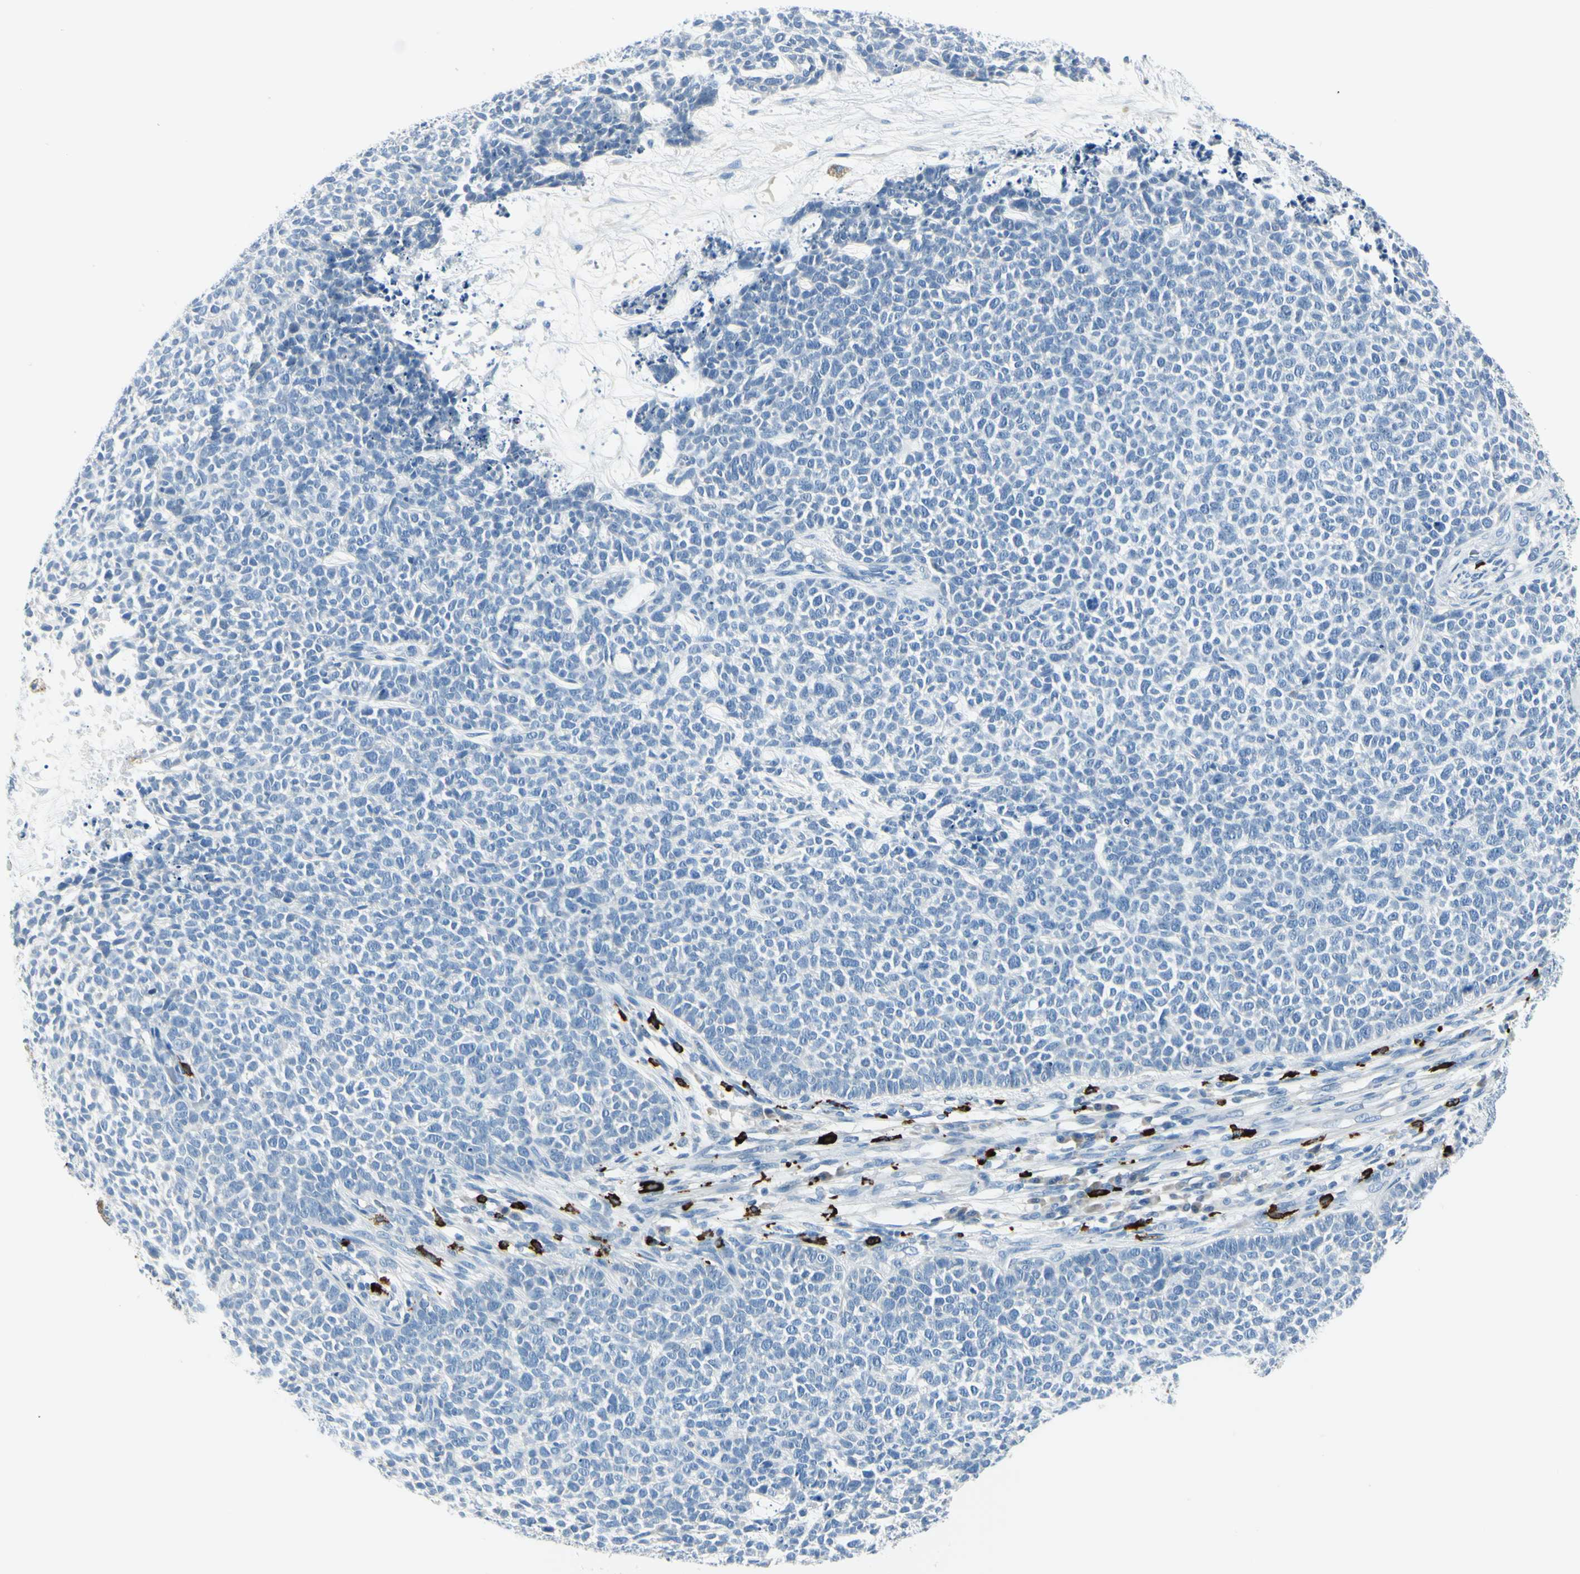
{"staining": {"intensity": "negative", "quantity": "none", "location": "none"}, "tissue": "skin cancer", "cell_type": "Tumor cells", "image_type": "cancer", "snomed": [{"axis": "morphology", "description": "Basal cell carcinoma"}, {"axis": "topography", "description": "Skin"}], "caption": "Human skin basal cell carcinoma stained for a protein using immunohistochemistry (IHC) displays no staining in tumor cells.", "gene": "DLG4", "patient": {"sex": "female", "age": 84}}